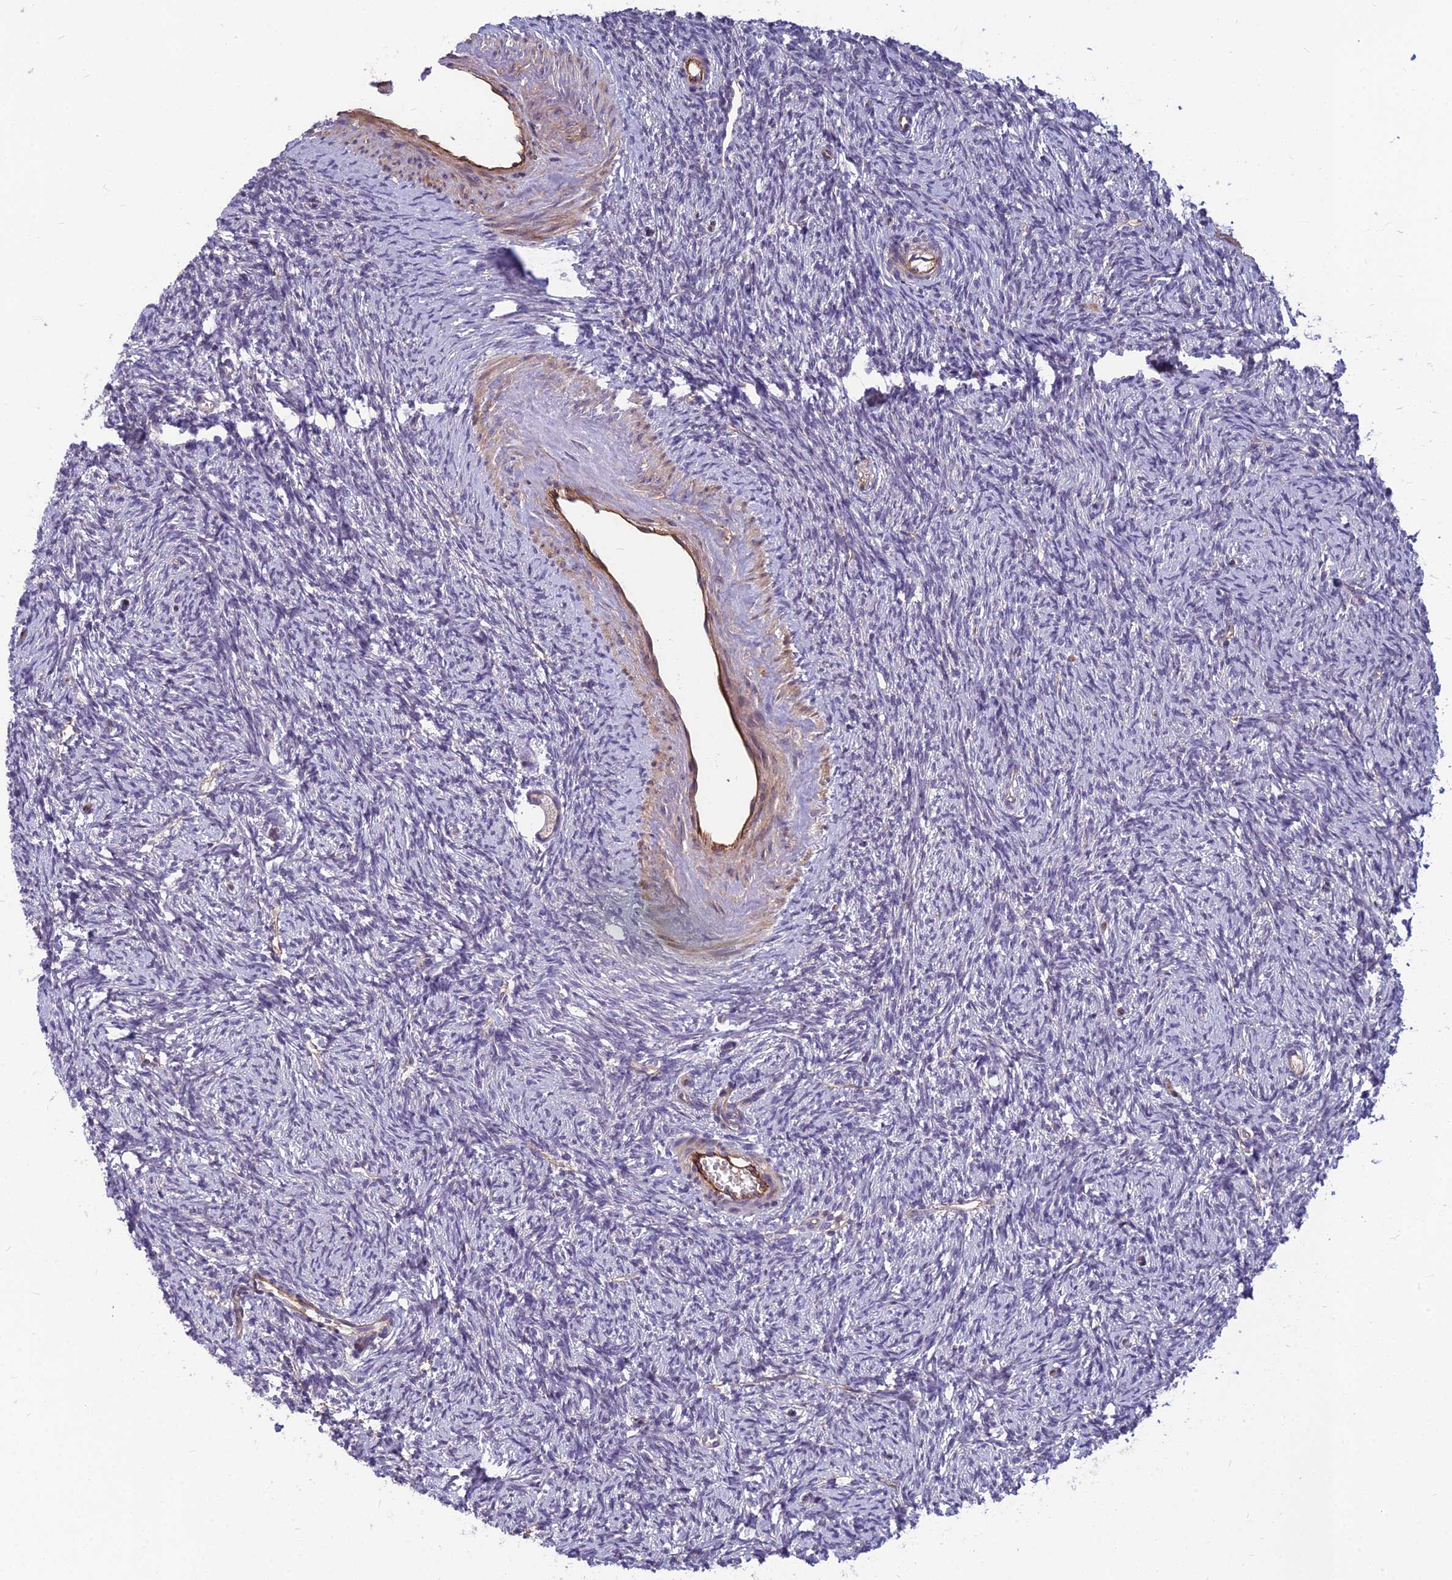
{"staining": {"intensity": "negative", "quantity": "none", "location": "none"}, "tissue": "ovary", "cell_type": "Ovarian stroma cells", "image_type": "normal", "snomed": [{"axis": "morphology", "description": "Normal tissue, NOS"}, {"axis": "morphology", "description": "Cyst, NOS"}, {"axis": "topography", "description": "Ovary"}], "caption": "Immunohistochemistry (IHC) photomicrograph of benign ovary stained for a protein (brown), which reveals no positivity in ovarian stroma cells. (Brightfield microscopy of DAB immunohistochemistry at high magnification).", "gene": "TSPAN15", "patient": {"sex": "female", "age": 33}}